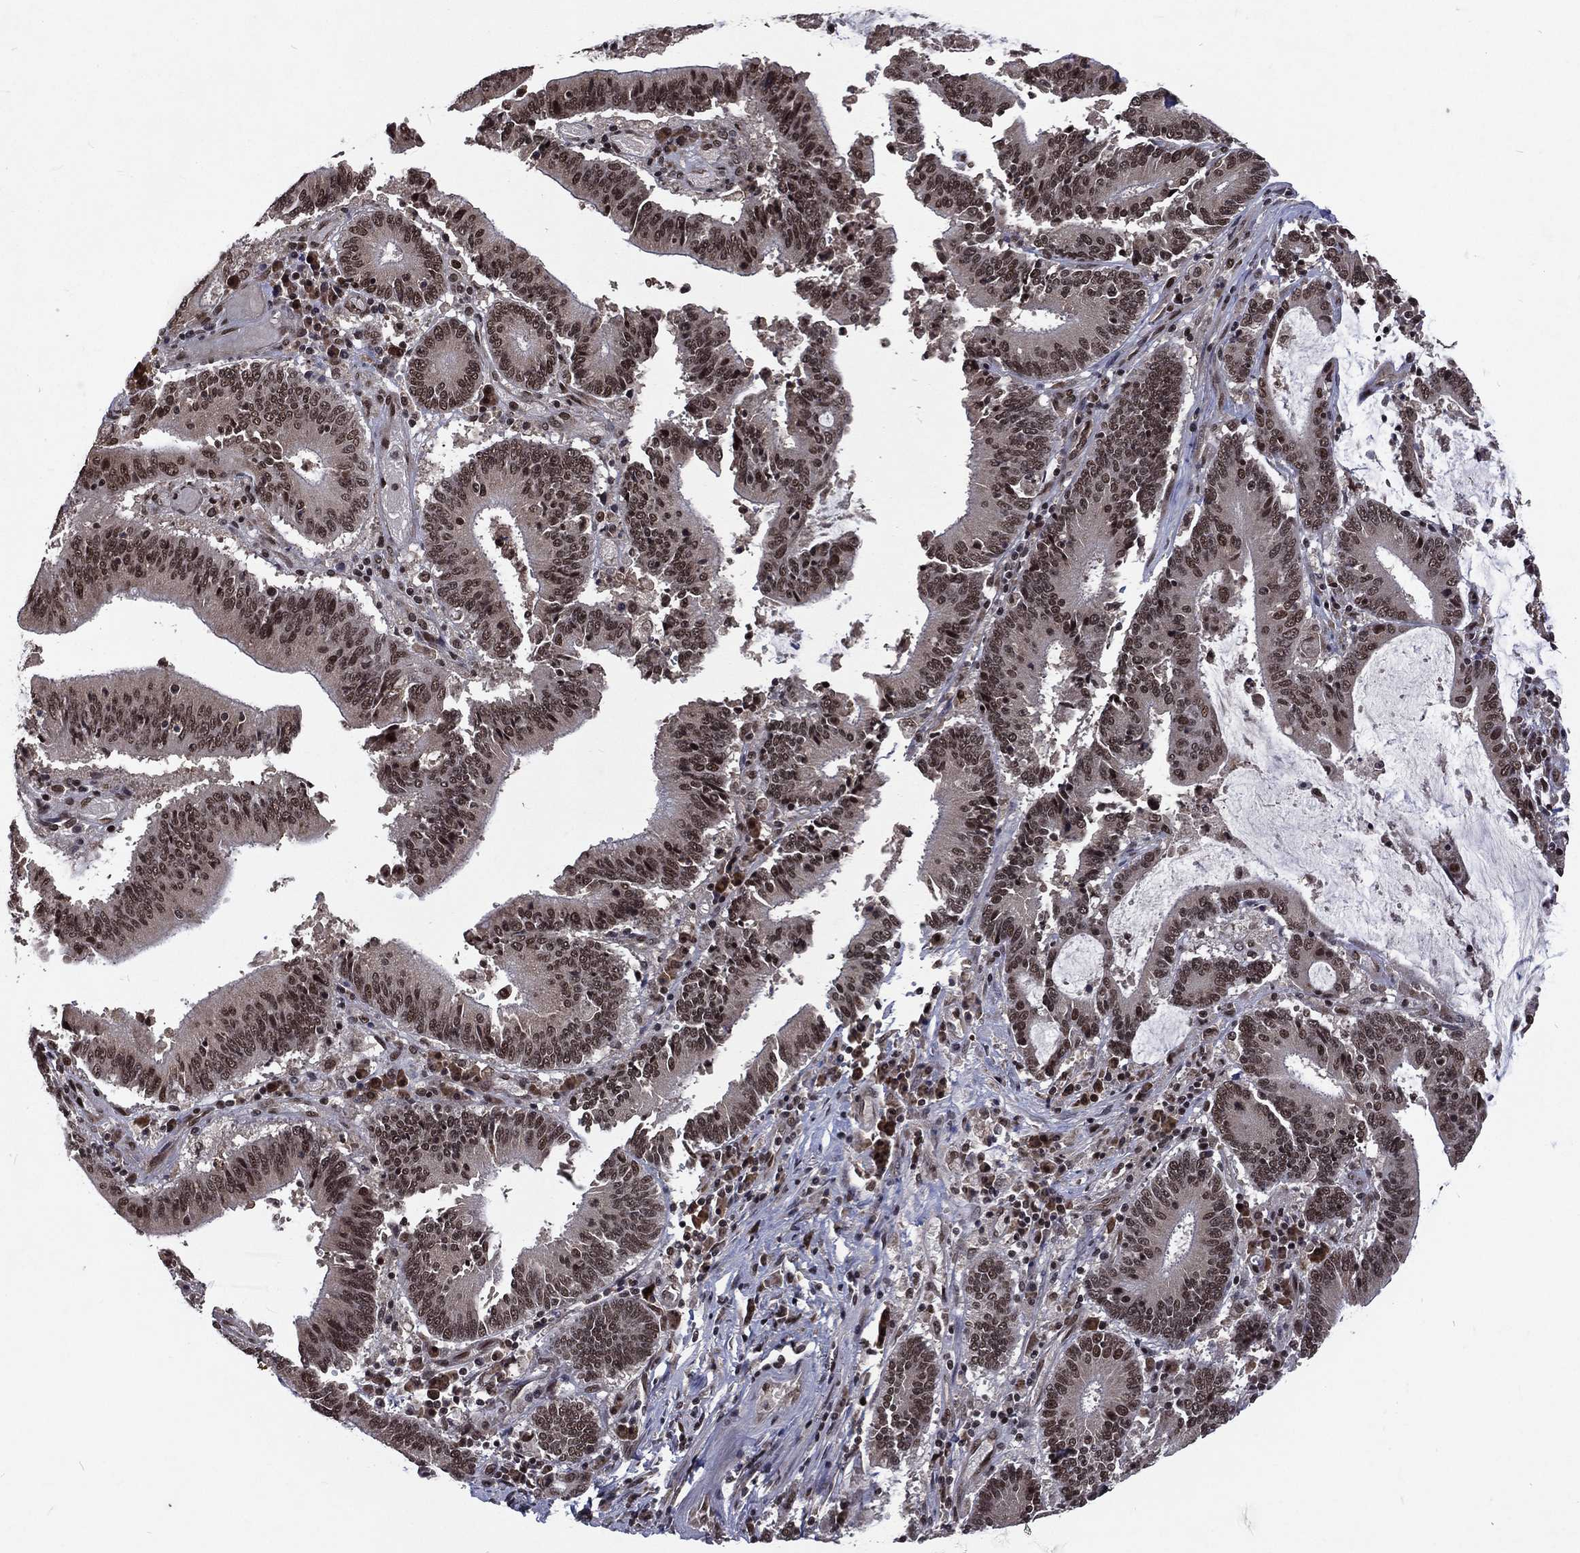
{"staining": {"intensity": "moderate", "quantity": ">75%", "location": "nuclear"}, "tissue": "stomach cancer", "cell_type": "Tumor cells", "image_type": "cancer", "snomed": [{"axis": "morphology", "description": "Adenocarcinoma, NOS"}, {"axis": "topography", "description": "Stomach, upper"}], "caption": "Moderate nuclear positivity is seen in approximately >75% of tumor cells in stomach adenocarcinoma.", "gene": "DMAP1", "patient": {"sex": "male", "age": 68}}